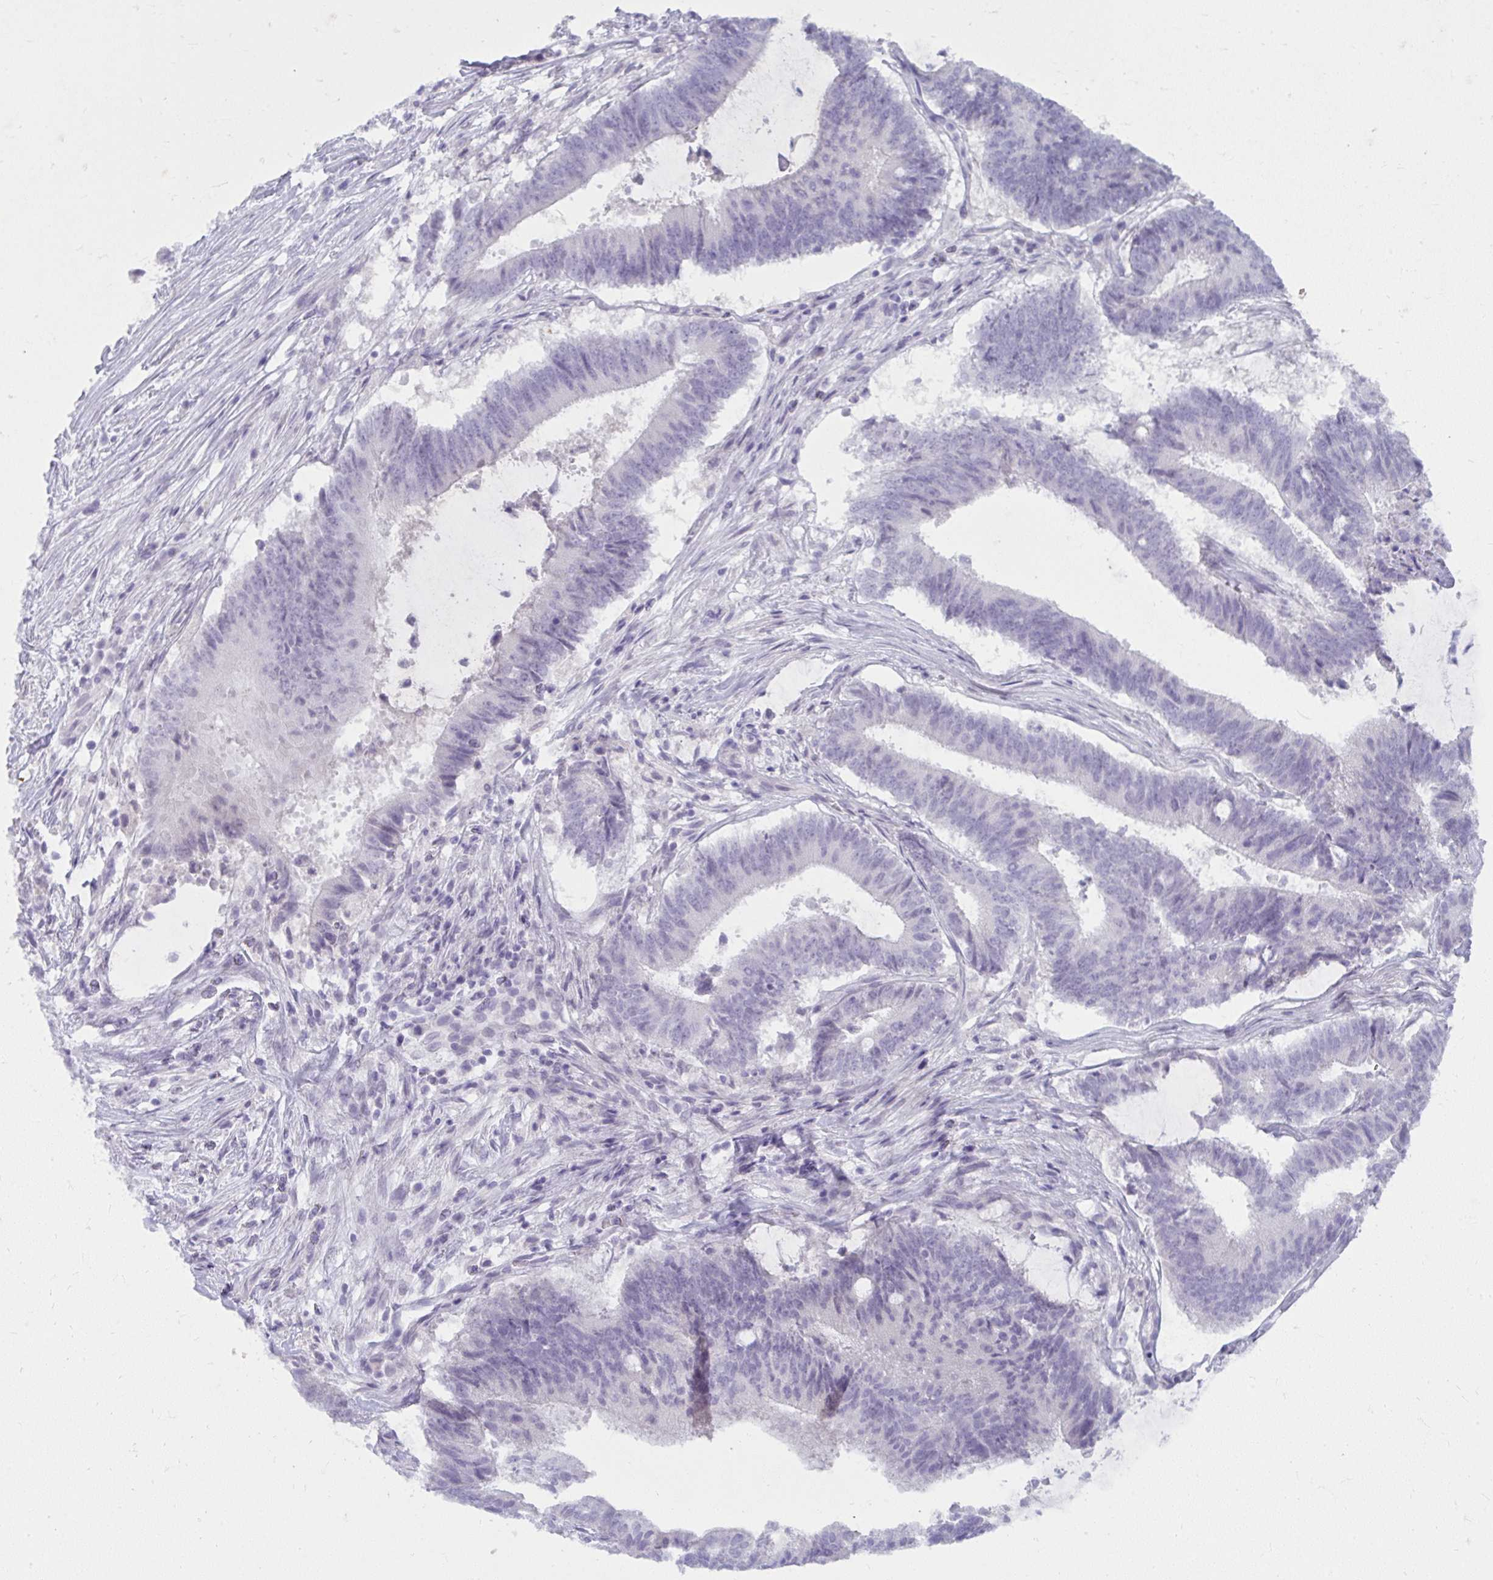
{"staining": {"intensity": "negative", "quantity": "none", "location": "none"}, "tissue": "colorectal cancer", "cell_type": "Tumor cells", "image_type": "cancer", "snomed": [{"axis": "morphology", "description": "Adenocarcinoma, NOS"}, {"axis": "topography", "description": "Colon"}], "caption": "The histopathology image reveals no significant positivity in tumor cells of colorectal cancer (adenocarcinoma). Brightfield microscopy of immunohistochemistry stained with DAB (brown) and hematoxylin (blue), captured at high magnification.", "gene": "UGT3A2", "patient": {"sex": "female", "age": 43}}